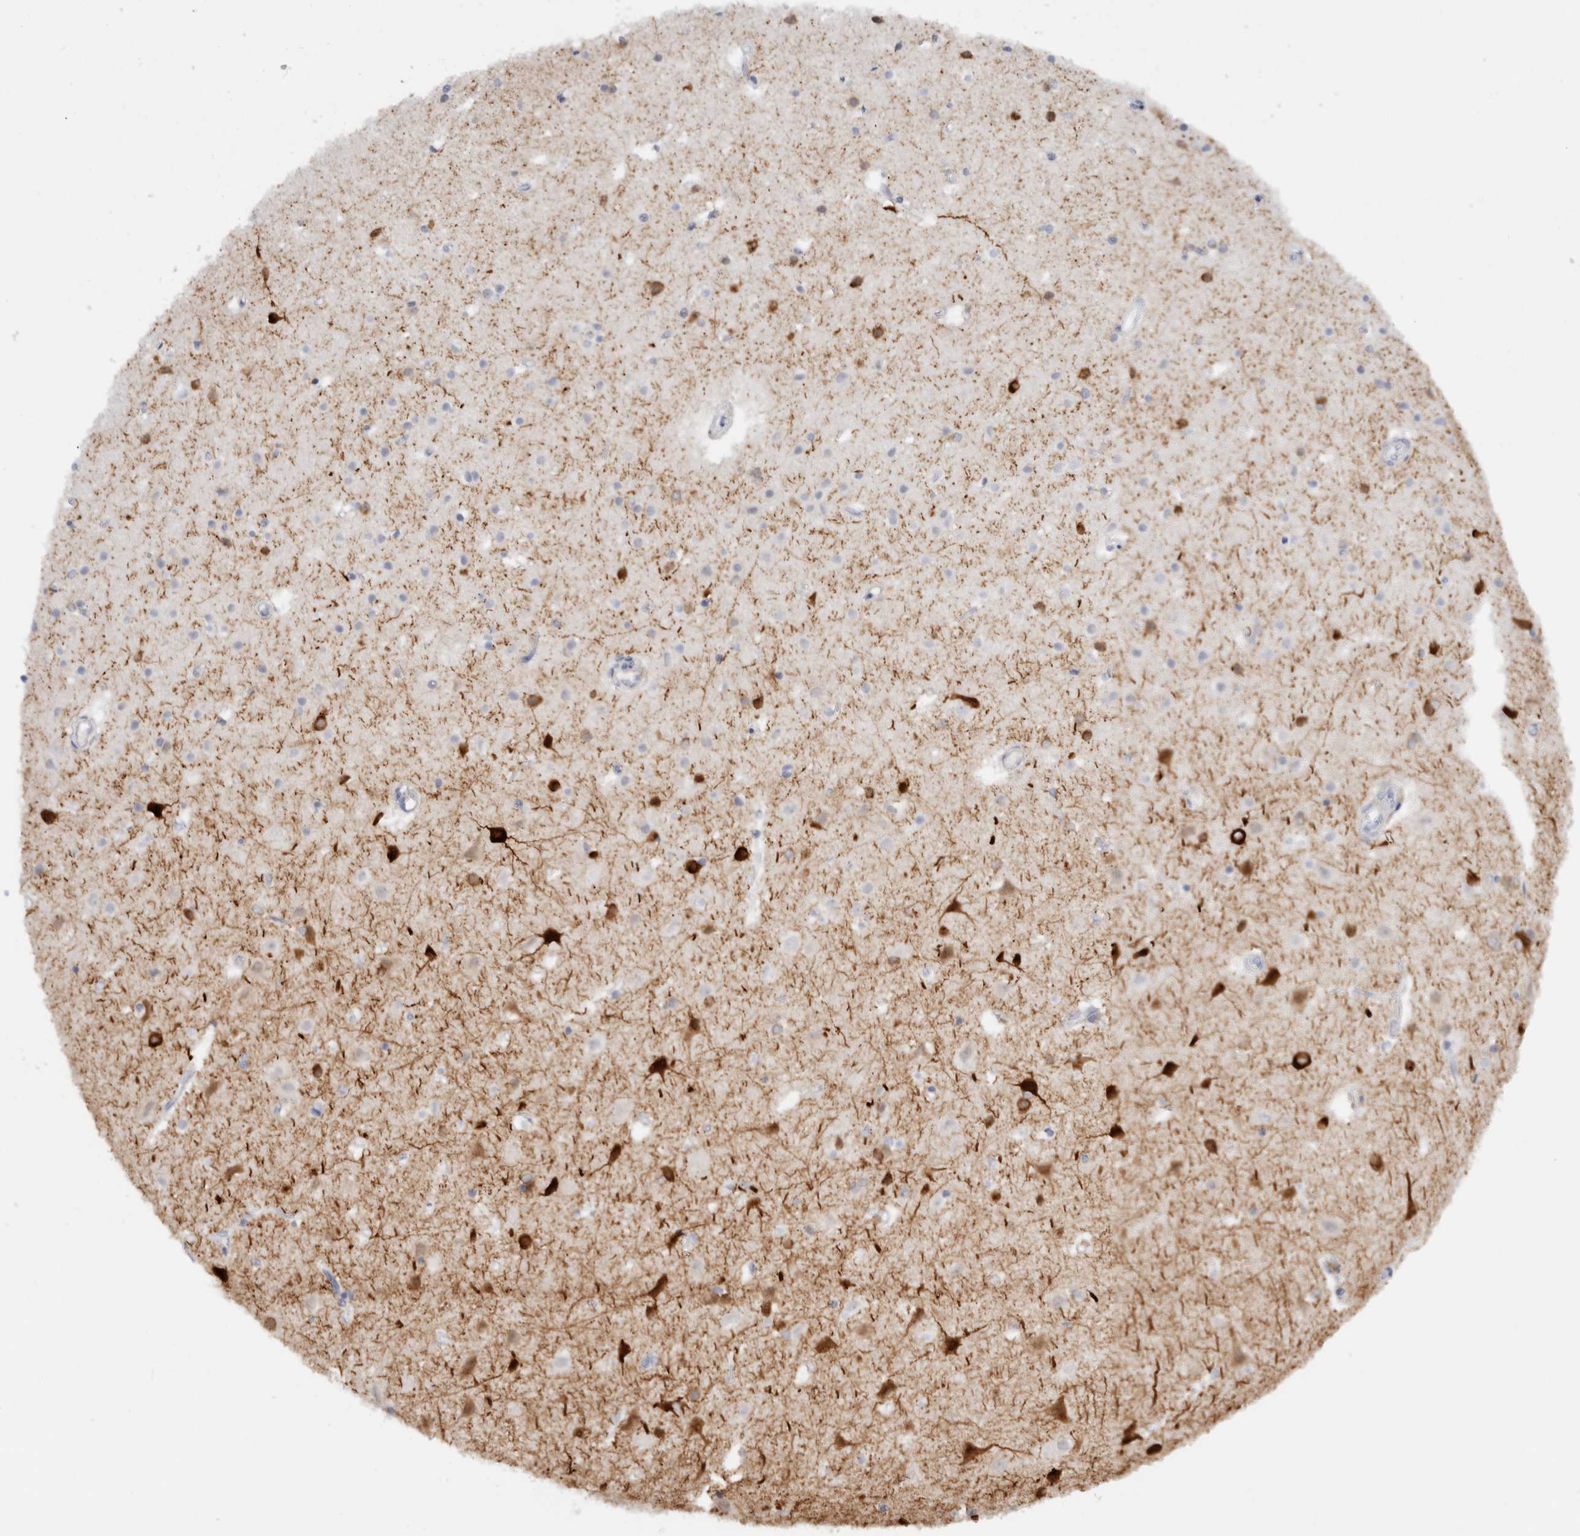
{"staining": {"intensity": "negative", "quantity": "none", "location": "none"}, "tissue": "cerebral cortex", "cell_type": "Endothelial cells", "image_type": "normal", "snomed": [{"axis": "morphology", "description": "Normal tissue, NOS"}, {"axis": "topography", "description": "Cerebral cortex"}], "caption": "Endothelial cells are negative for brown protein staining in benign cerebral cortex. The staining is performed using DAB (3,3'-diaminobenzidine) brown chromogen with nuclei counter-stained in using hematoxylin.", "gene": "C9orf50", "patient": {"sex": "male", "age": 54}}